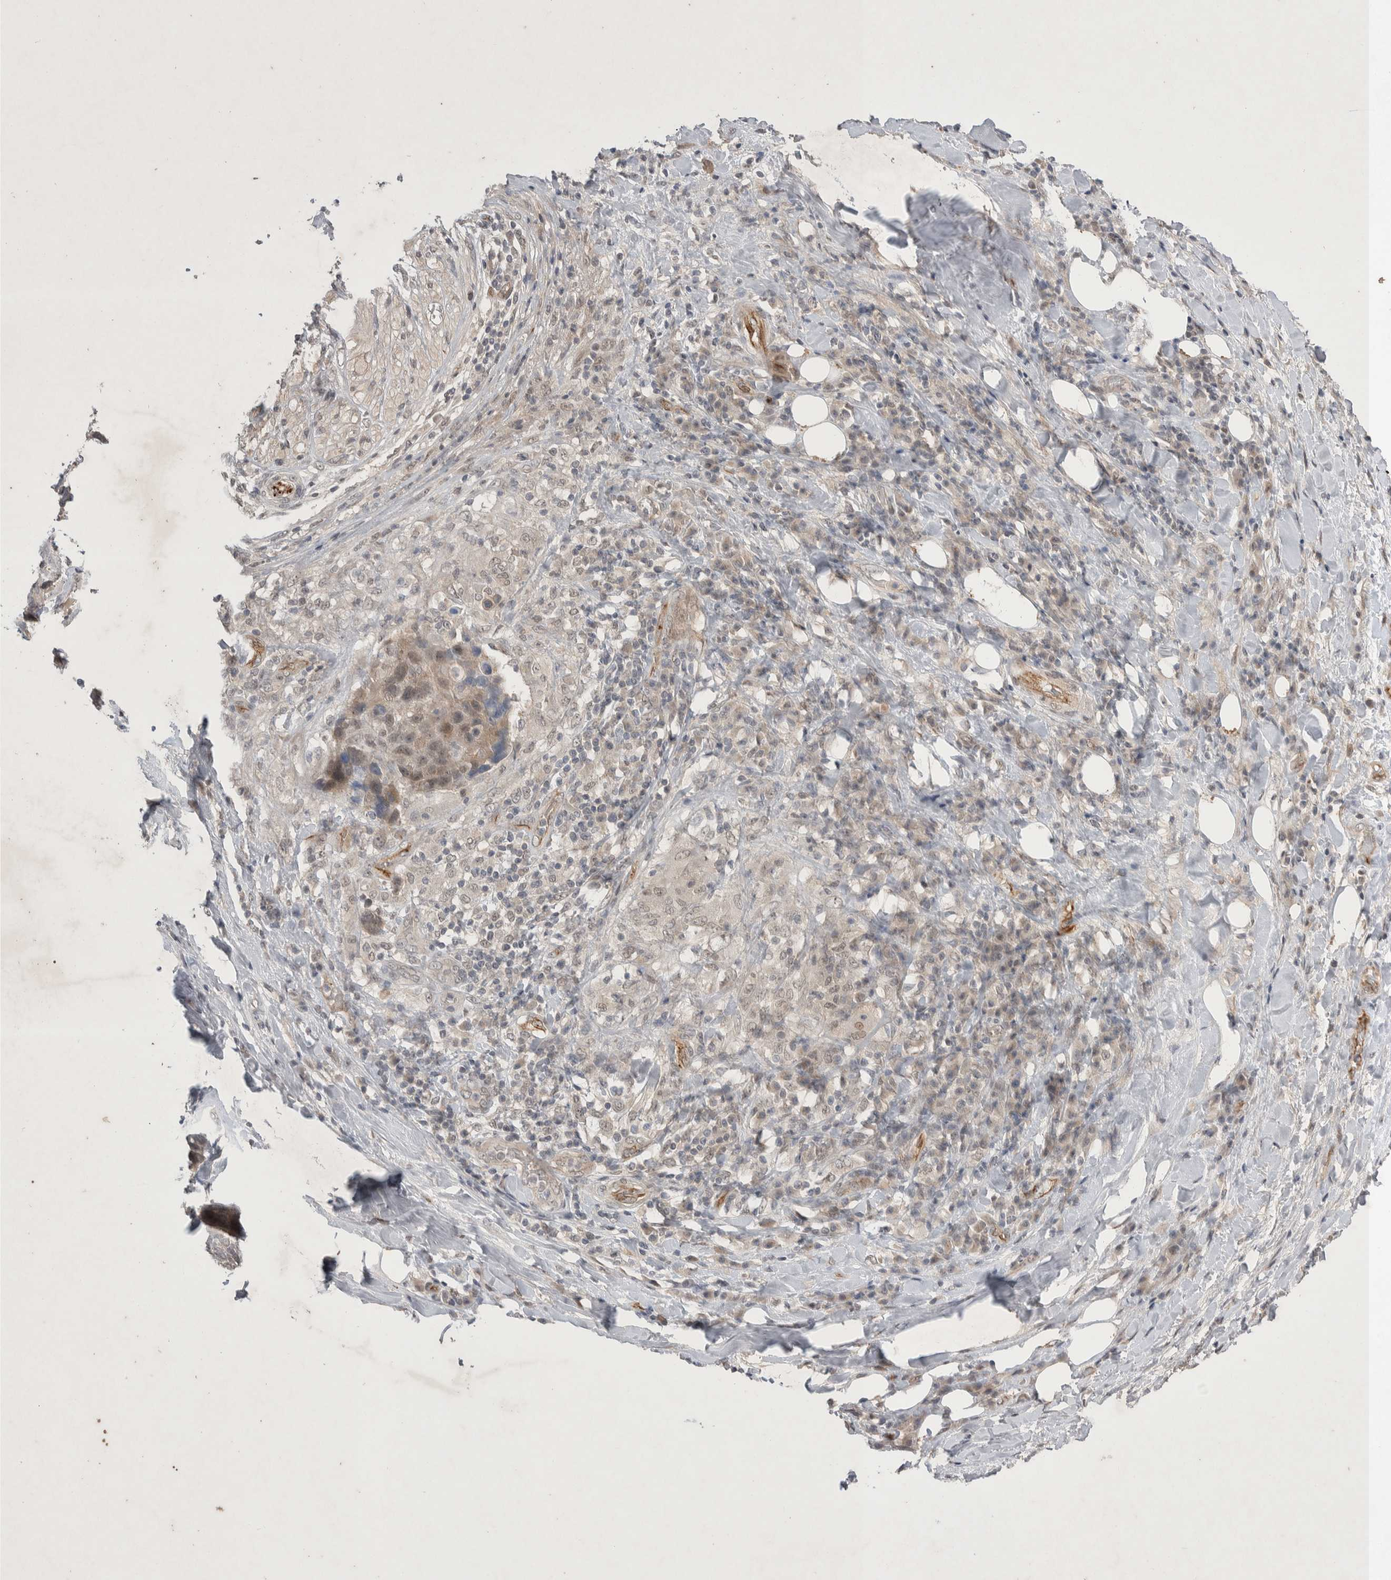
{"staining": {"intensity": "negative", "quantity": "none", "location": "none"}, "tissue": "lung cancer", "cell_type": "Tumor cells", "image_type": "cancer", "snomed": [{"axis": "morphology", "description": "Squamous cell carcinoma, NOS"}, {"axis": "topography", "description": "Lung"}], "caption": "There is no significant staining in tumor cells of lung cancer (squamous cell carcinoma).", "gene": "ZNF704", "patient": {"sex": "male", "age": 66}}